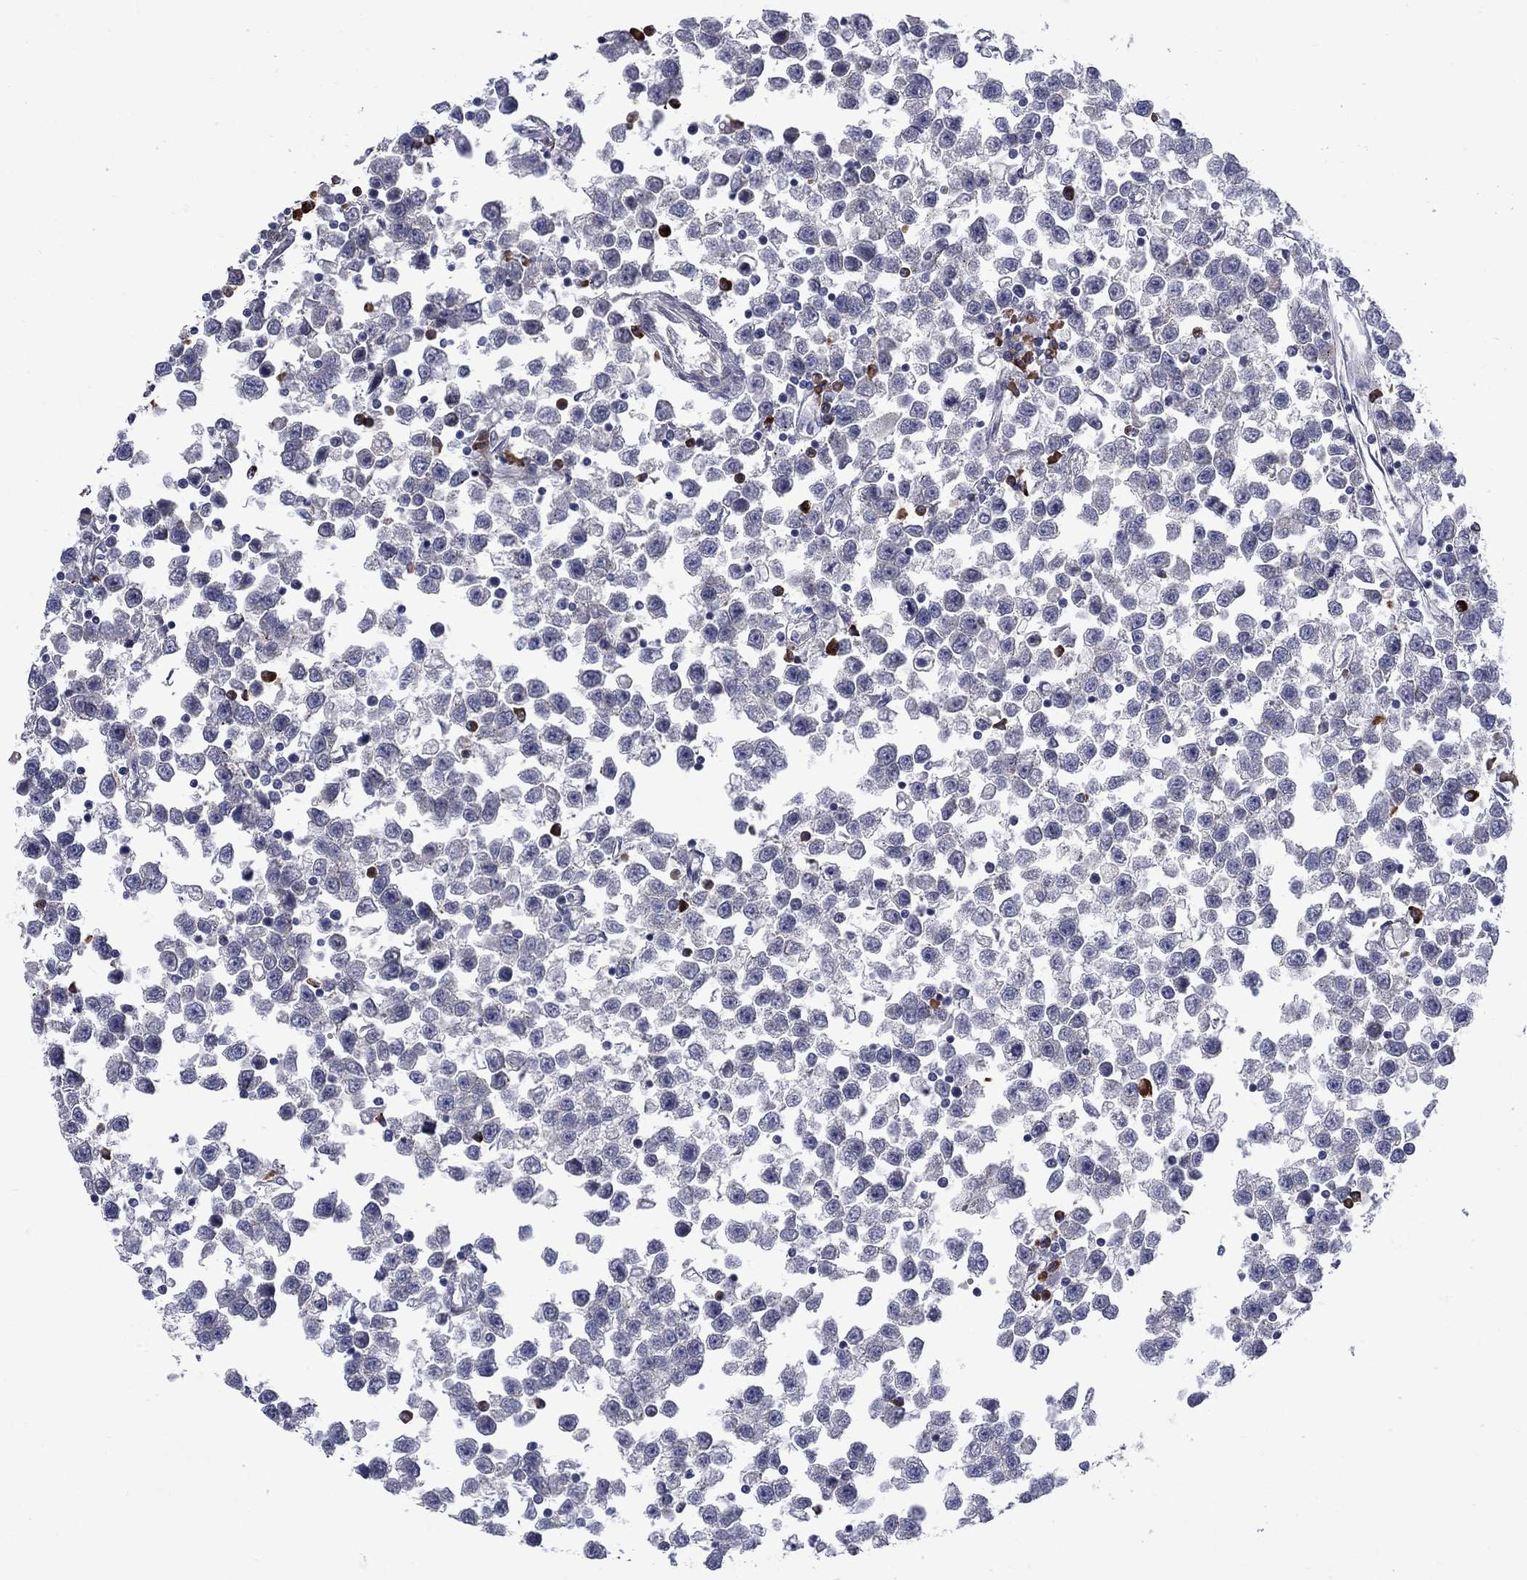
{"staining": {"intensity": "negative", "quantity": "none", "location": "none"}, "tissue": "testis cancer", "cell_type": "Tumor cells", "image_type": "cancer", "snomed": [{"axis": "morphology", "description": "Seminoma, NOS"}, {"axis": "topography", "description": "Testis"}], "caption": "Protein analysis of testis cancer (seminoma) shows no significant expression in tumor cells. (DAB immunohistochemistry (IHC) visualized using brightfield microscopy, high magnification).", "gene": "ASNS", "patient": {"sex": "male", "age": 34}}